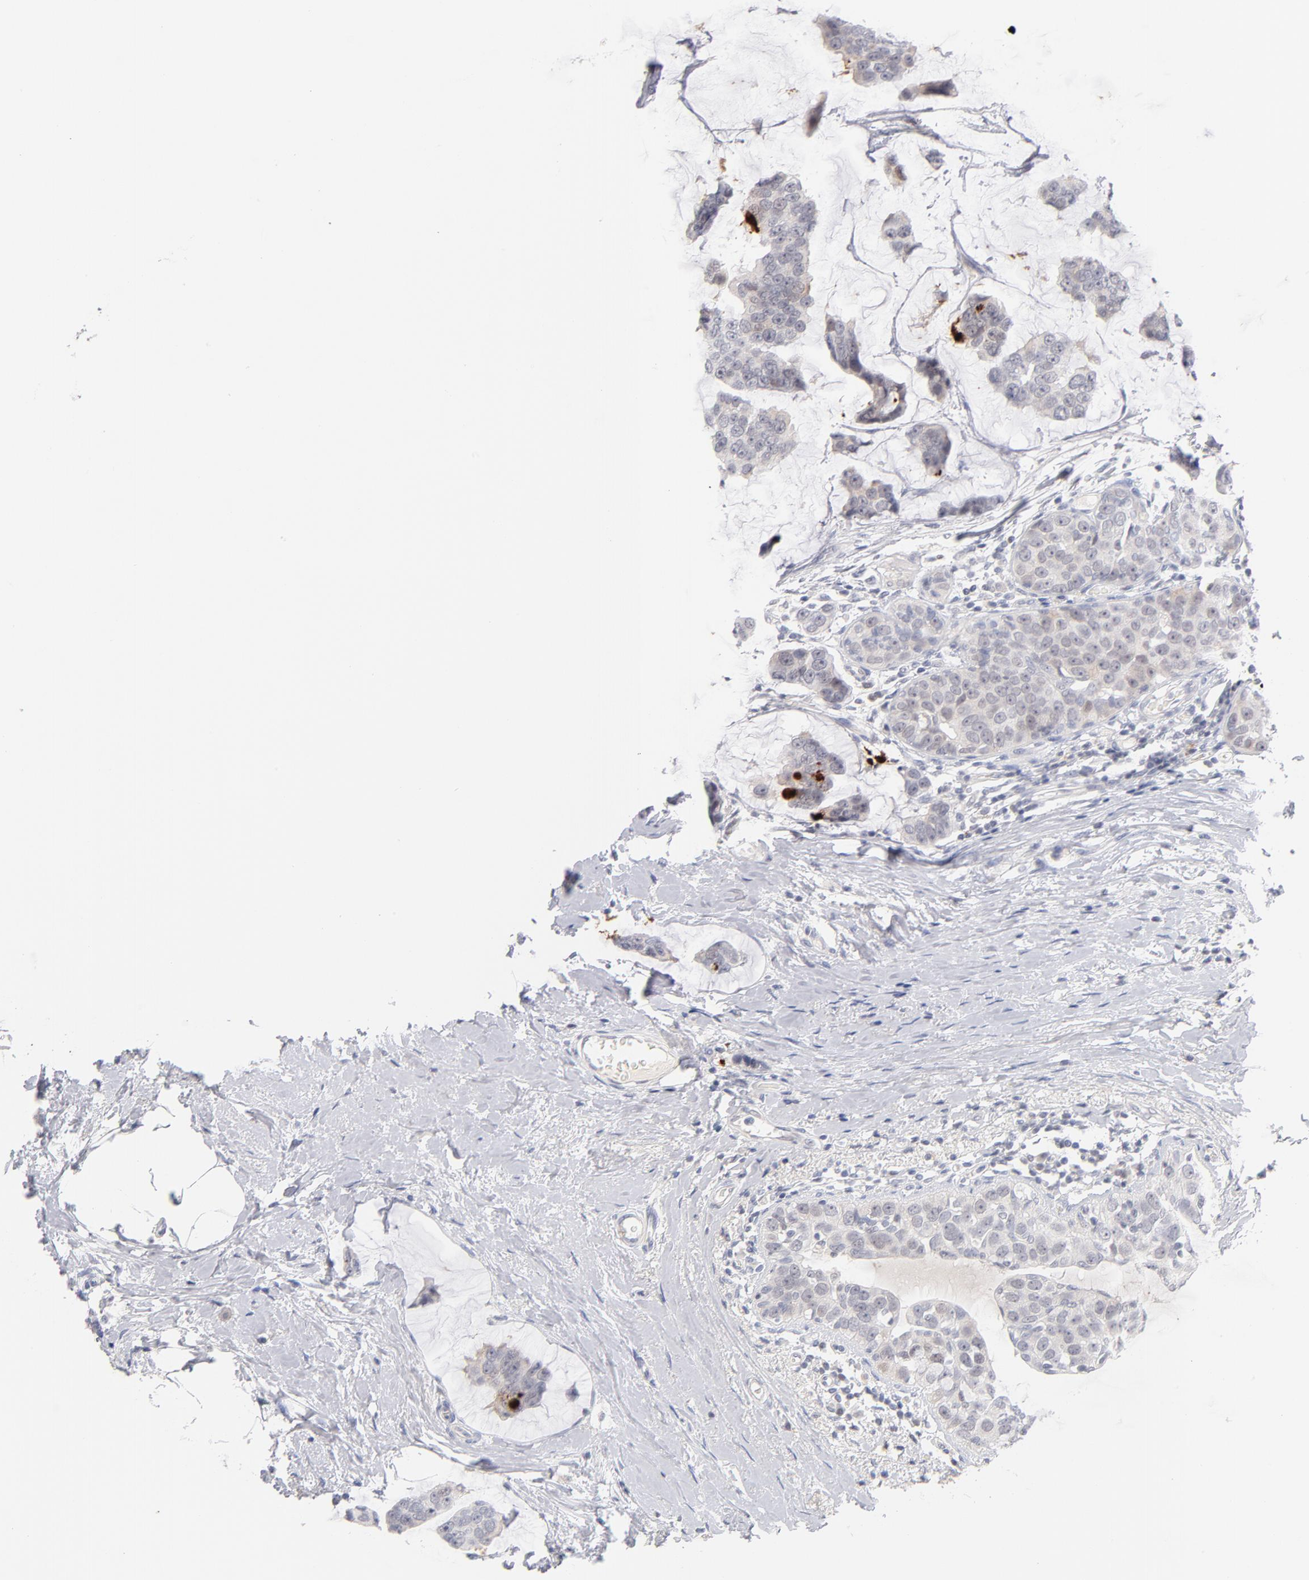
{"staining": {"intensity": "weak", "quantity": "<25%", "location": "cytoplasmic/membranous,nuclear"}, "tissue": "breast cancer", "cell_type": "Tumor cells", "image_type": "cancer", "snomed": [{"axis": "morphology", "description": "Normal tissue, NOS"}, {"axis": "morphology", "description": "Duct carcinoma"}, {"axis": "topography", "description": "Breast"}], "caption": "Tumor cells show no significant staining in breast cancer (intraductal carcinoma).", "gene": "PARP1", "patient": {"sex": "female", "age": 50}}